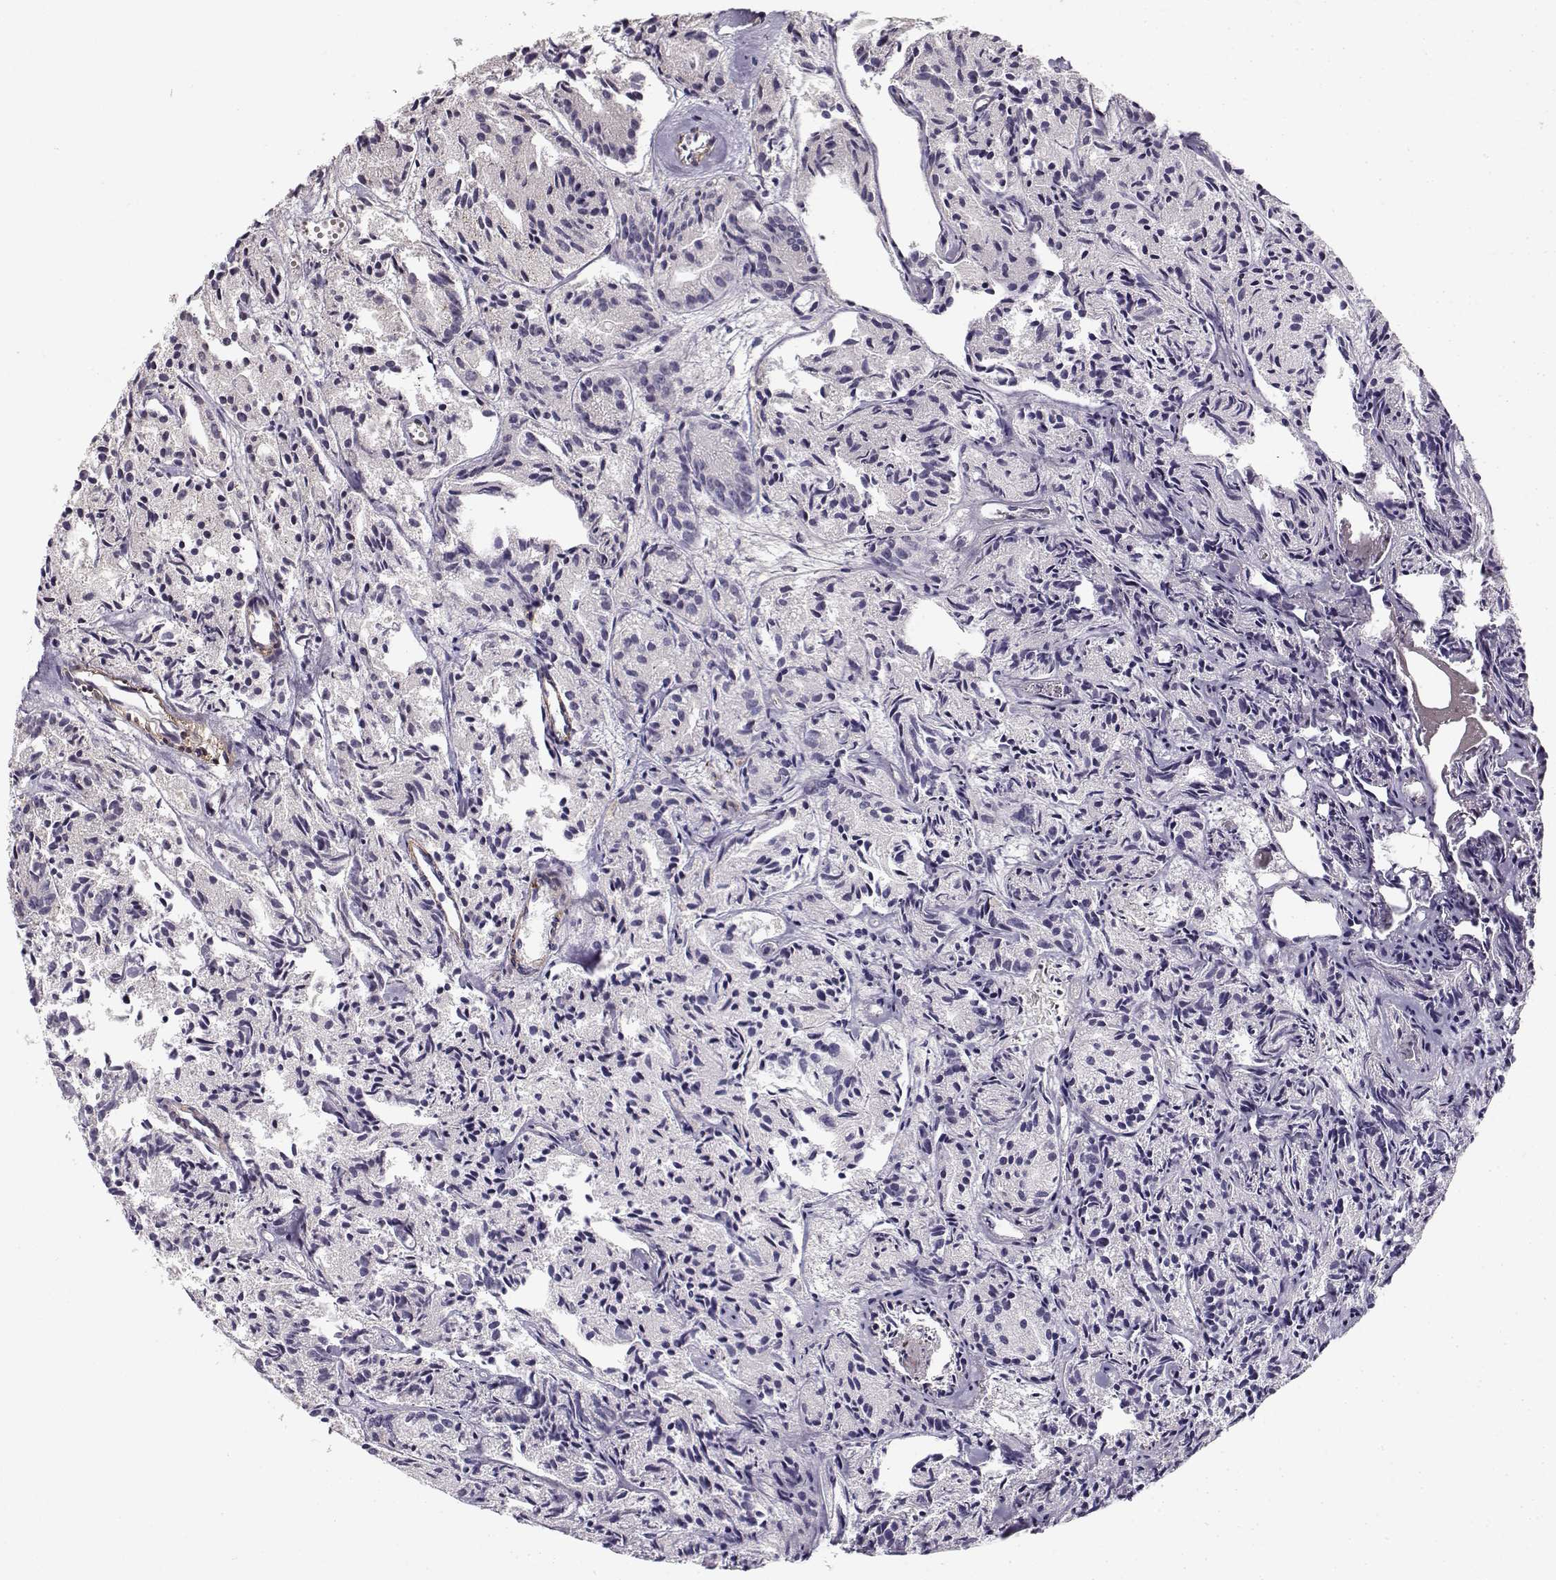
{"staining": {"intensity": "negative", "quantity": "none", "location": "none"}, "tissue": "prostate cancer", "cell_type": "Tumor cells", "image_type": "cancer", "snomed": [{"axis": "morphology", "description": "Adenocarcinoma, Medium grade"}, {"axis": "topography", "description": "Prostate"}], "caption": "DAB (3,3'-diaminobenzidine) immunohistochemical staining of human medium-grade adenocarcinoma (prostate) displays no significant staining in tumor cells.", "gene": "RGS9BP", "patient": {"sex": "male", "age": 74}}